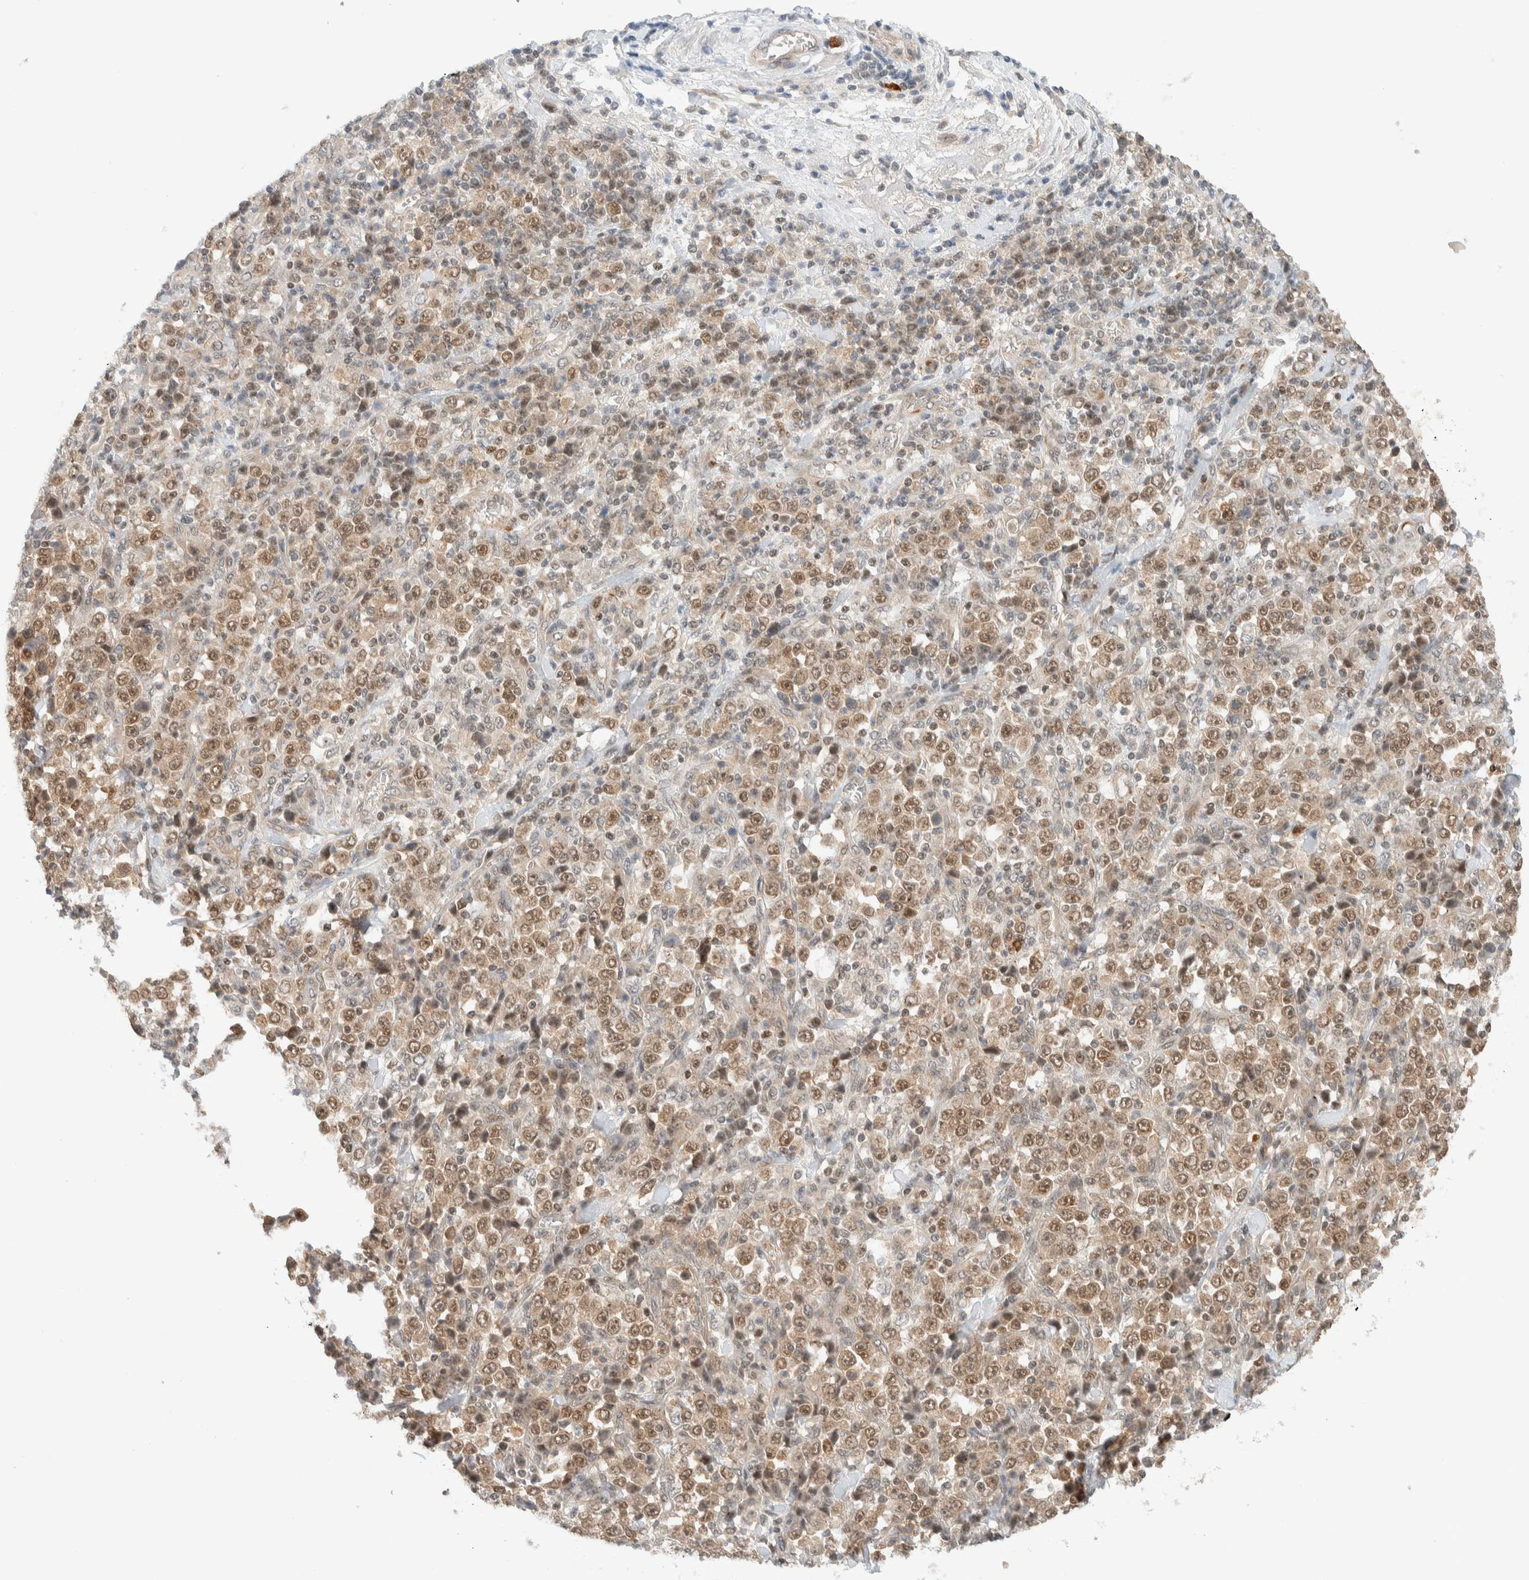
{"staining": {"intensity": "weak", "quantity": ">75%", "location": "cytoplasmic/membranous,nuclear"}, "tissue": "stomach cancer", "cell_type": "Tumor cells", "image_type": "cancer", "snomed": [{"axis": "morphology", "description": "Normal tissue, NOS"}, {"axis": "morphology", "description": "Adenocarcinoma, NOS"}, {"axis": "topography", "description": "Stomach, upper"}, {"axis": "topography", "description": "Stomach"}], "caption": "Immunohistochemistry histopathology image of stomach adenocarcinoma stained for a protein (brown), which demonstrates low levels of weak cytoplasmic/membranous and nuclear staining in approximately >75% of tumor cells.", "gene": "C8orf76", "patient": {"sex": "male", "age": 59}}